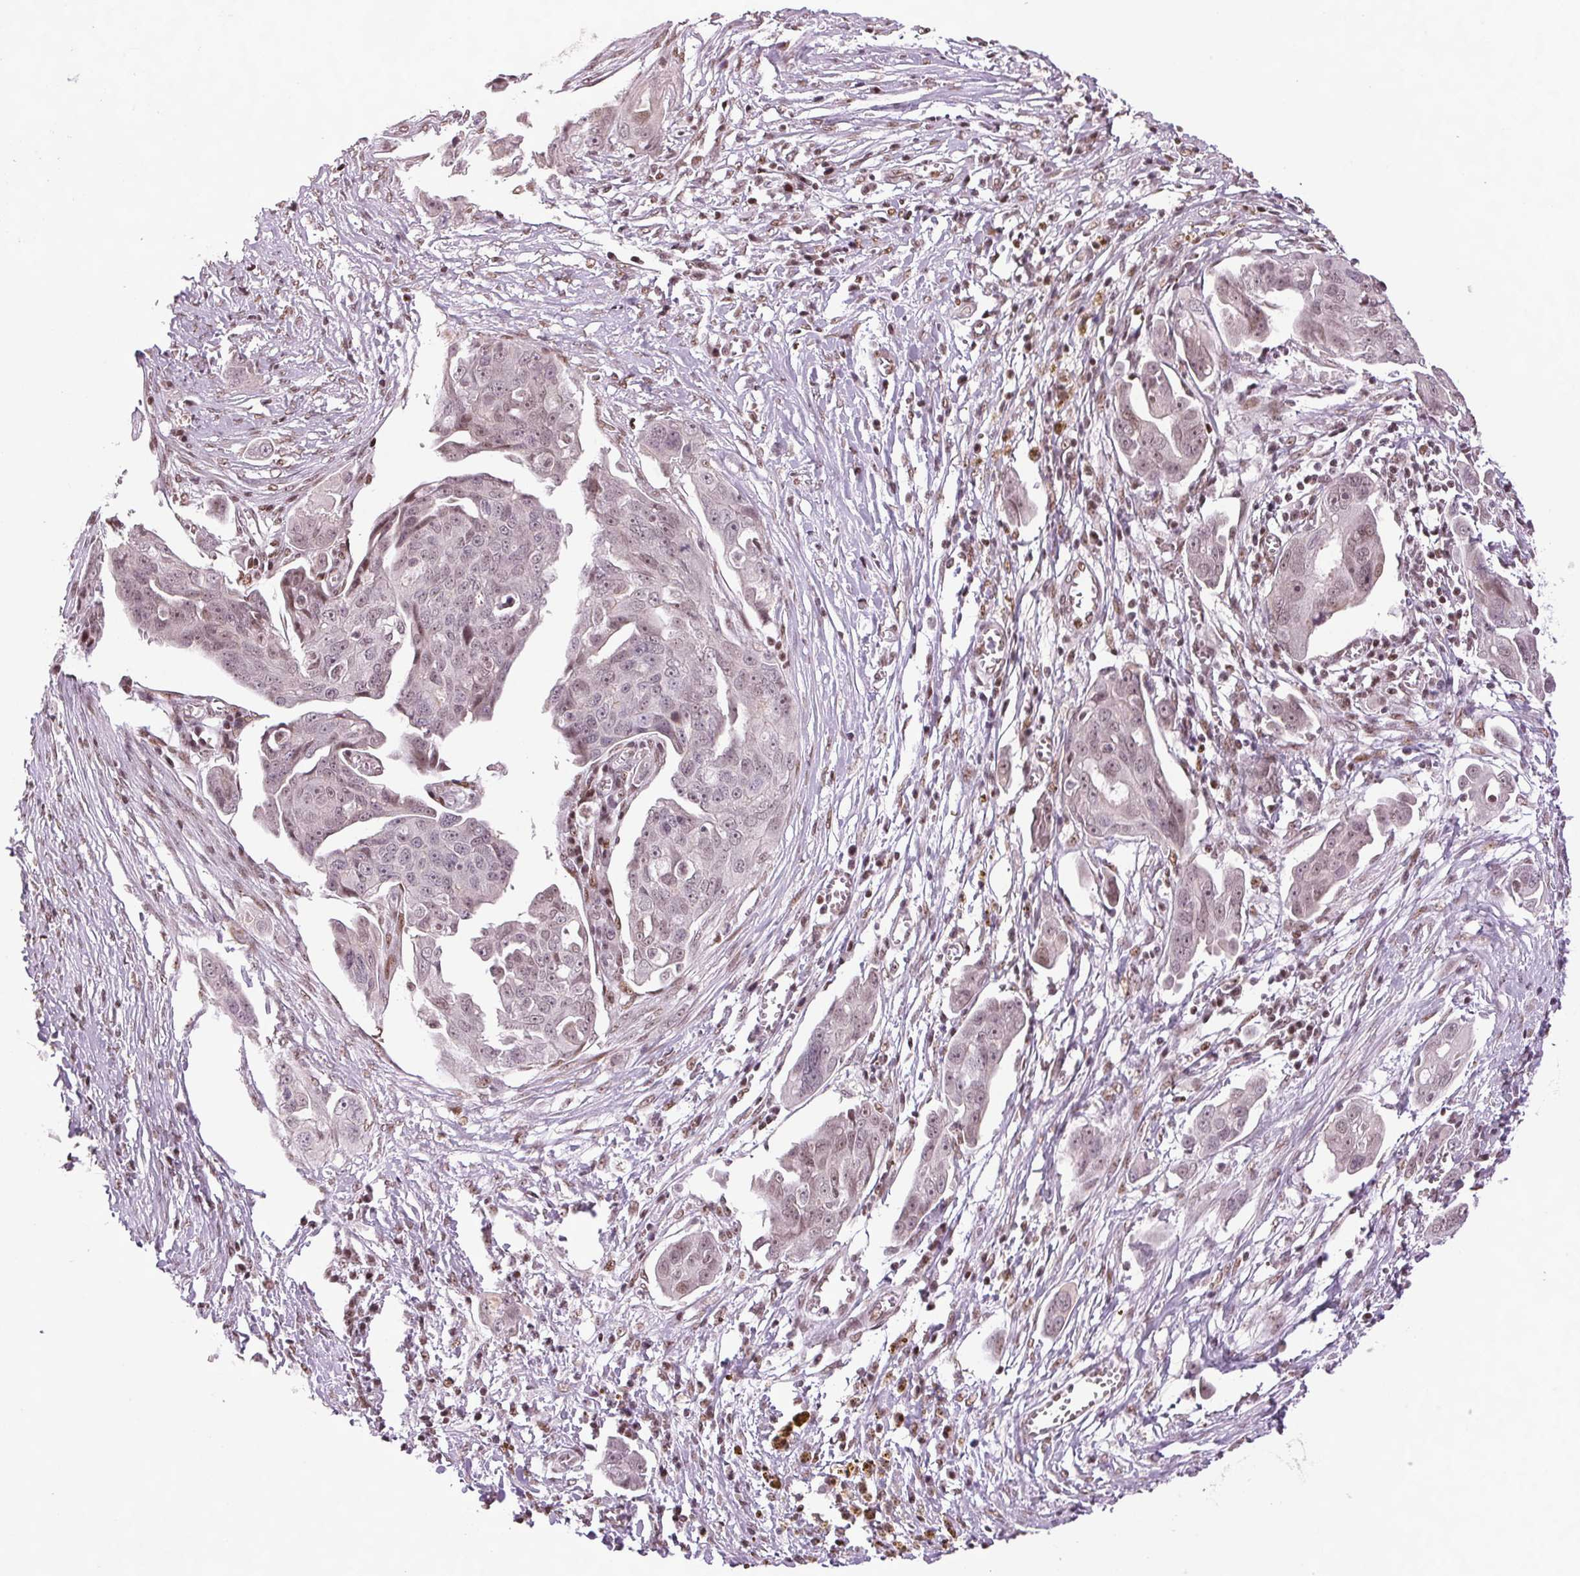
{"staining": {"intensity": "moderate", "quantity": "<25%", "location": "nuclear"}, "tissue": "endometrial cancer", "cell_type": "Tumor cells", "image_type": "cancer", "snomed": [{"axis": "morphology", "description": "Carcinoma, NOS"}, {"axis": "topography", "description": "Endometrium"}], "caption": "Protein staining shows moderate nuclear expression in about <25% of tumor cells in endometrial cancer.", "gene": "XPC", "patient": {"sex": "female", "age": 62}}